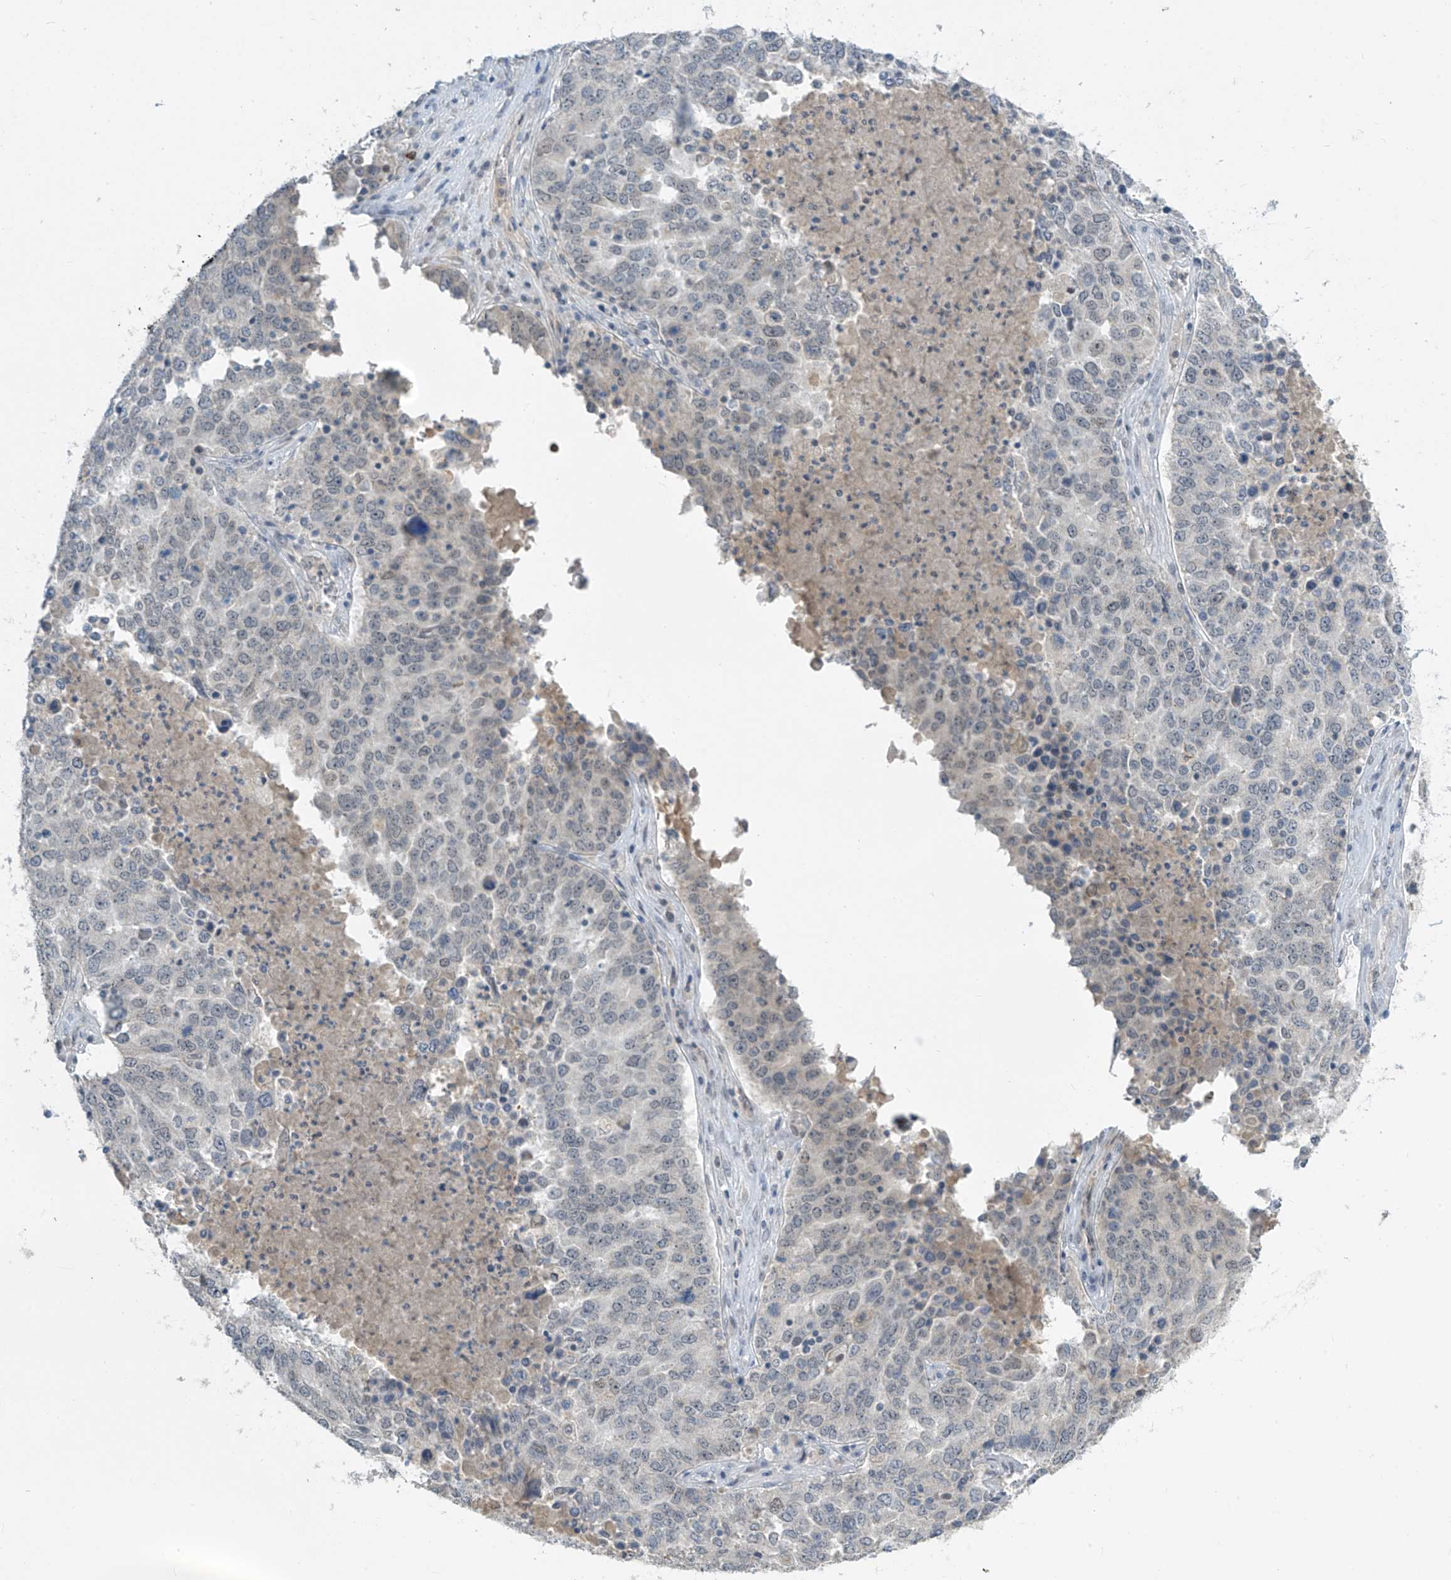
{"staining": {"intensity": "negative", "quantity": "none", "location": "none"}, "tissue": "ovarian cancer", "cell_type": "Tumor cells", "image_type": "cancer", "snomed": [{"axis": "morphology", "description": "Carcinoma, endometroid"}, {"axis": "topography", "description": "Ovary"}], "caption": "Ovarian cancer (endometroid carcinoma) stained for a protein using immunohistochemistry displays no expression tumor cells.", "gene": "METAP1D", "patient": {"sex": "female", "age": 62}}